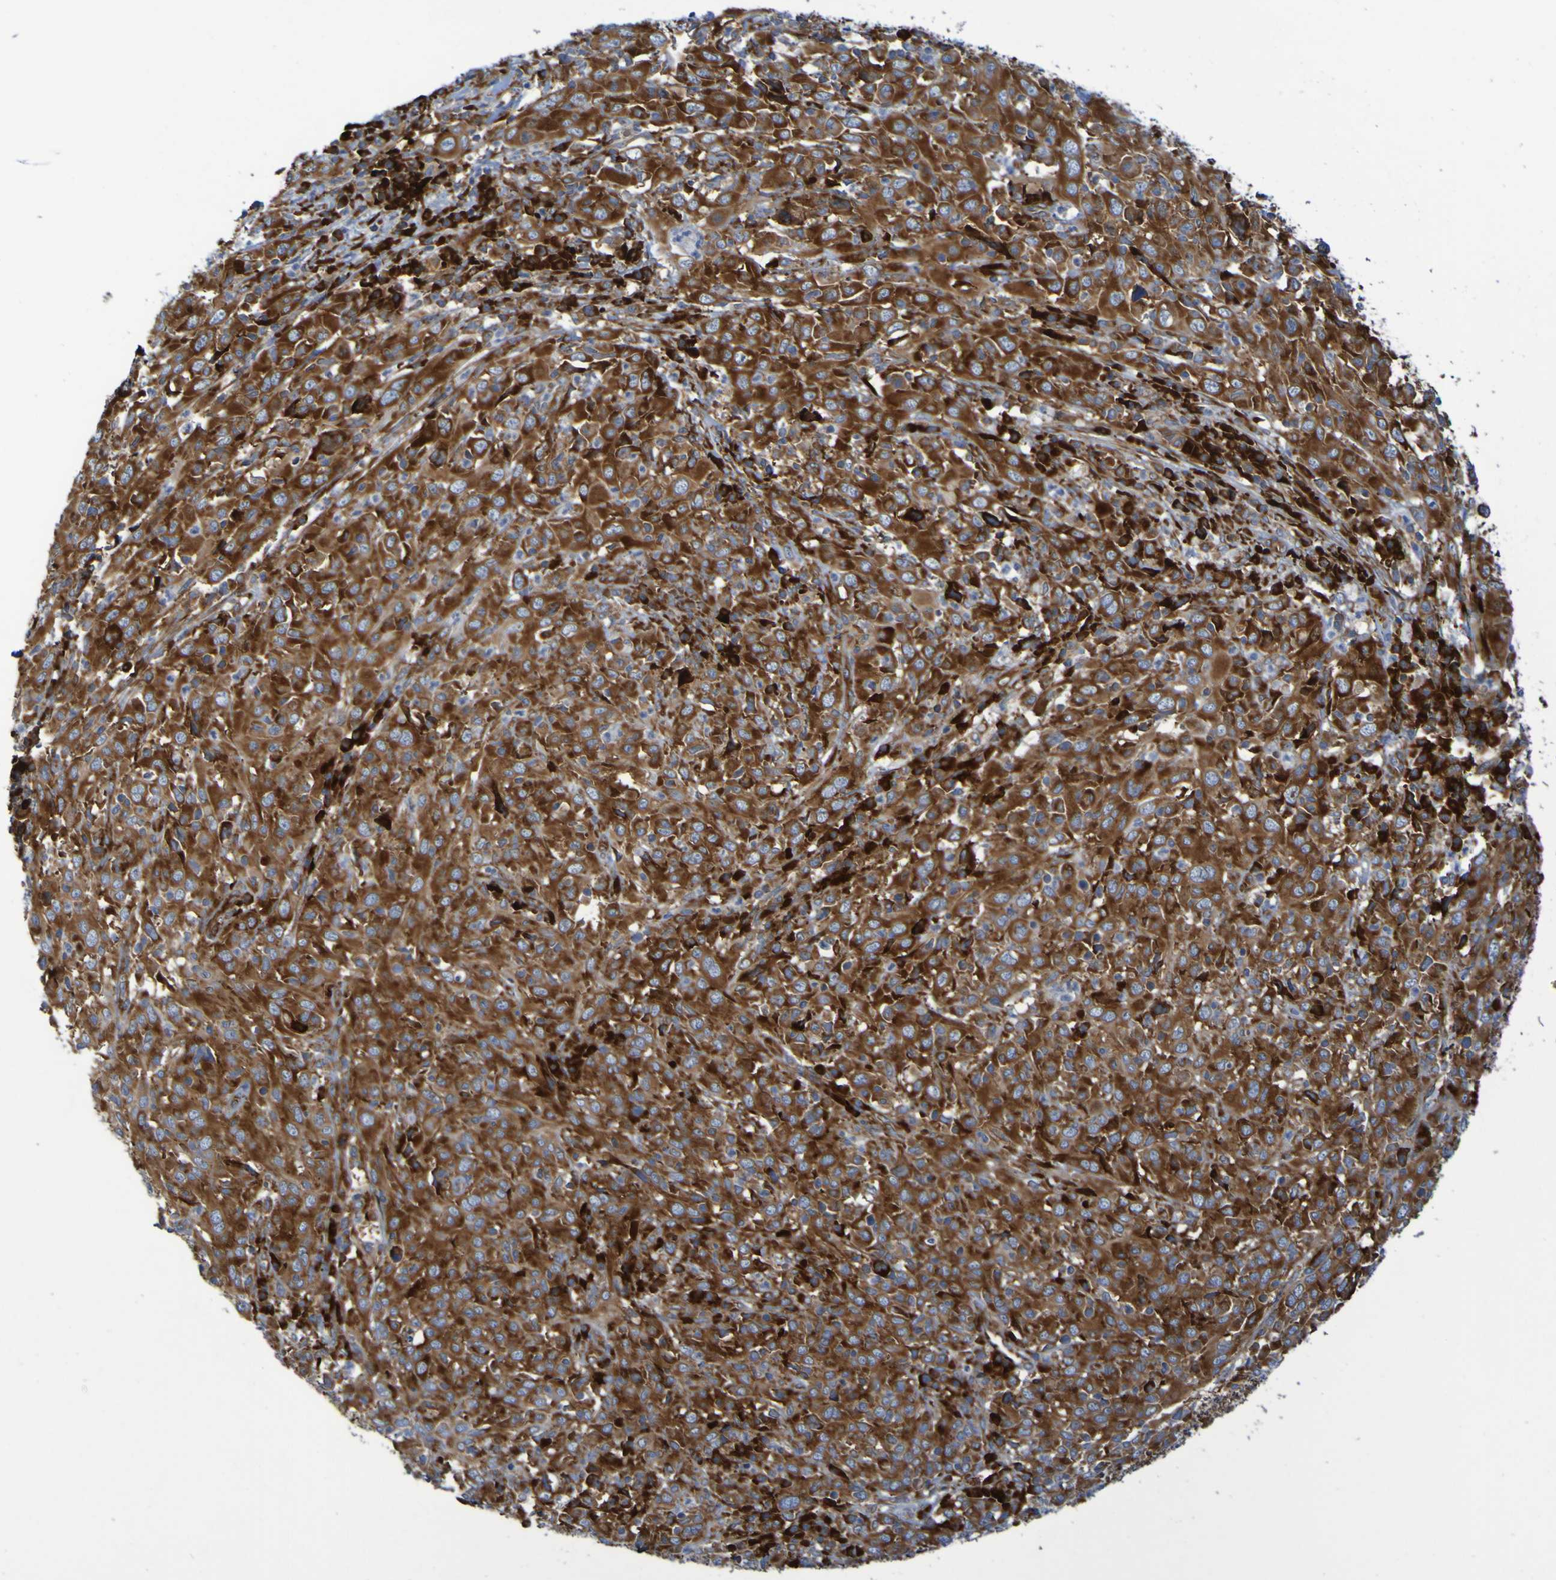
{"staining": {"intensity": "strong", "quantity": ">75%", "location": "cytoplasmic/membranous"}, "tissue": "cervical cancer", "cell_type": "Tumor cells", "image_type": "cancer", "snomed": [{"axis": "morphology", "description": "Squamous cell carcinoma, NOS"}, {"axis": "topography", "description": "Cervix"}], "caption": "IHC image of human squamous cell carcinoma (cervical) stained for a protein (brown), which exhibits high levels of strong cytoplasmic/membranous positivity in about >75% of tumor cells.", "gene": "RPL10", "patient": {"sex": "female", "age": 46}}